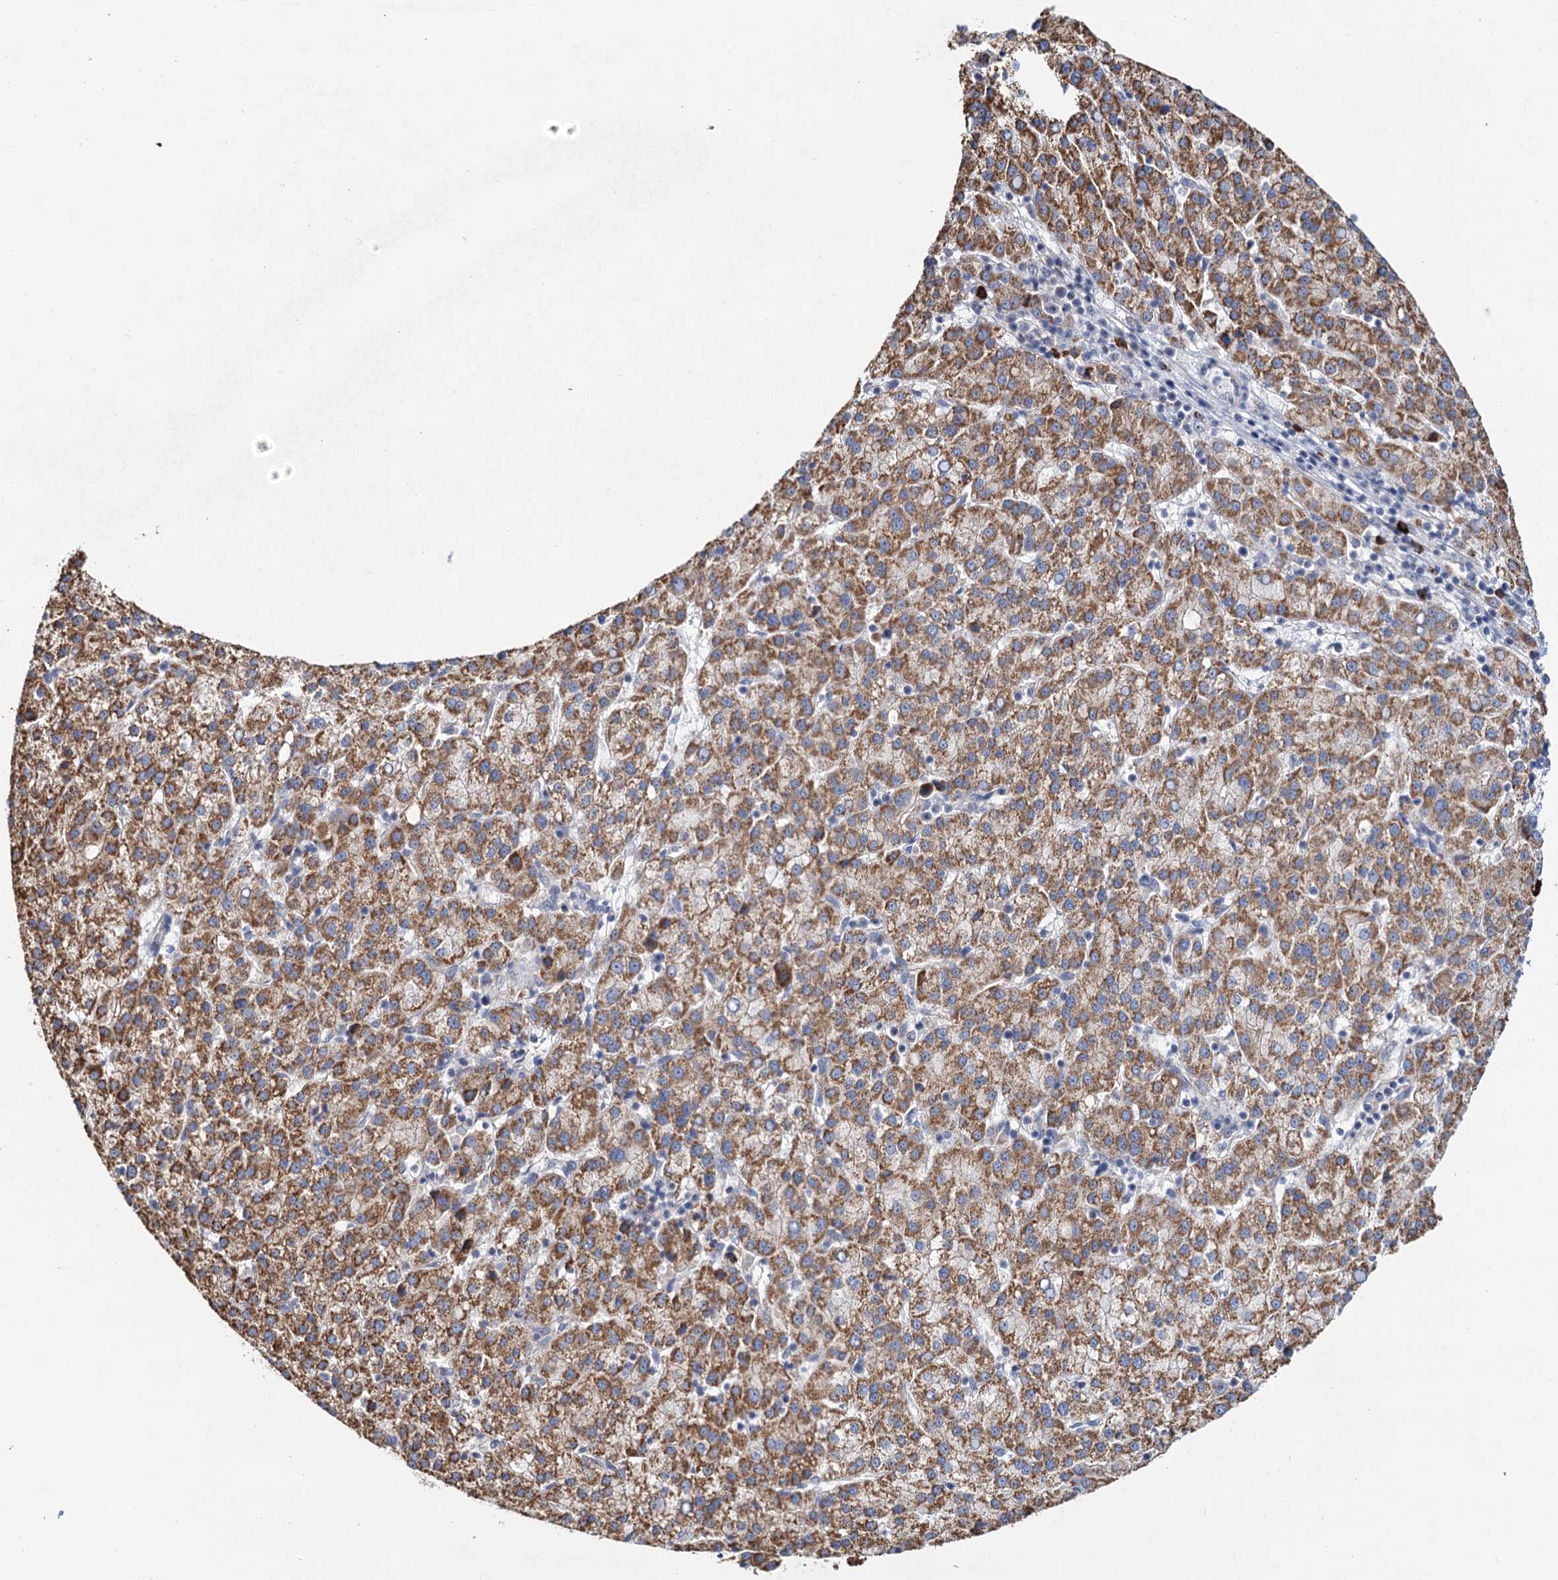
{"staining": {"intensity": "moderate", "quantity": ">75%", "location": "cytoplasmic/membranous"}, "tissue": "liver cancer", "cell_type": "Tumor cells", "image_type": "cancer", "snomed": [{"axis": "morphology", "description": "Carcinoma, Hepatocellular, NOS"}, {"axis": "topography", "description": "Liver"}], "caption": "There is medium levels of moderate cytoplasmic/membranous positivity in tumor cells of hepatocellular carcinoma (liver), as demonstrated by immunohistochemical staining (brown color).", "gene": "C2CD3", "patient": {"sex": "female", "age": 58}}